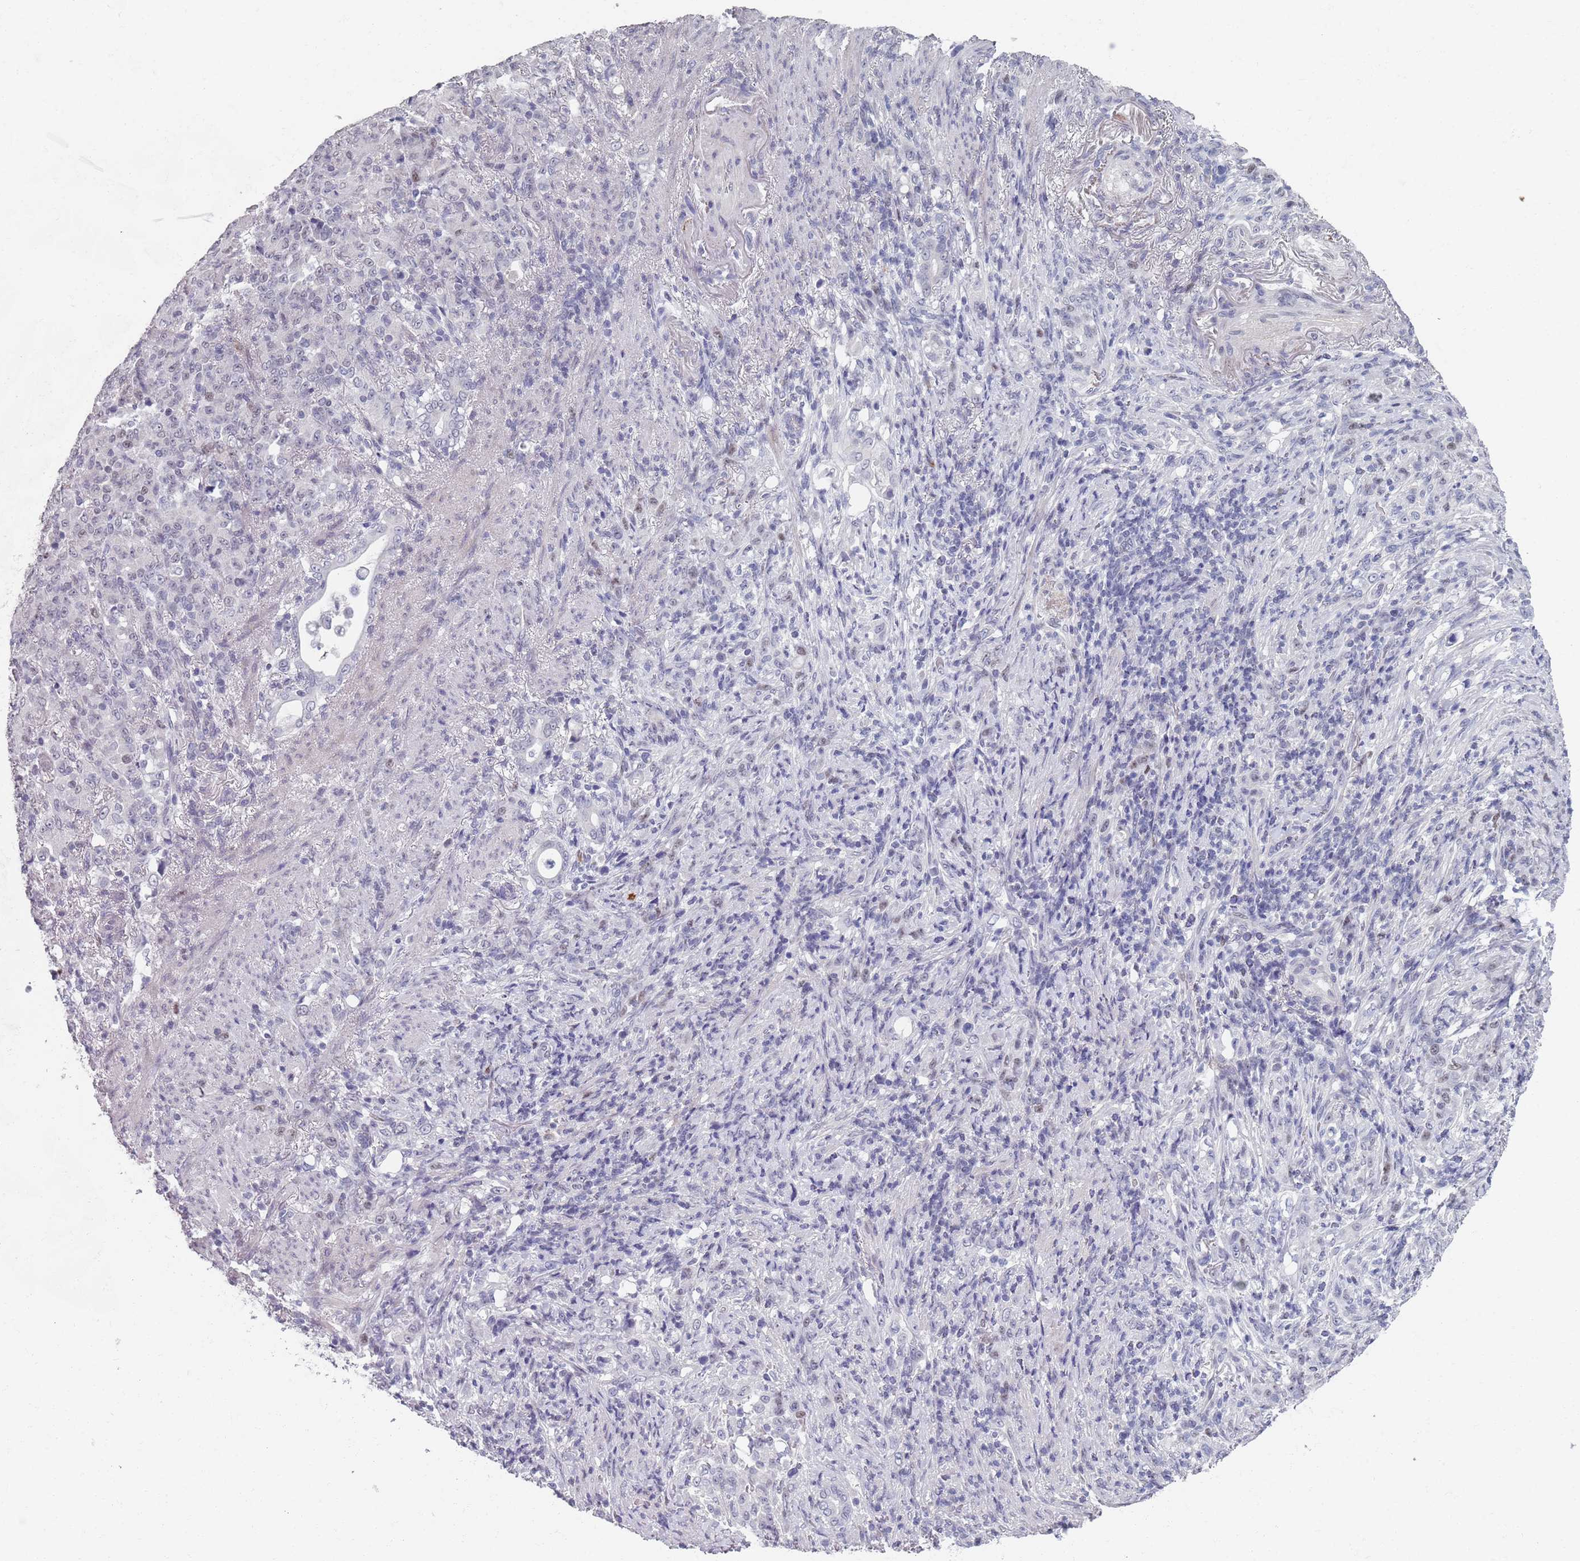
{"staining": {"intensity": "negative", "quantity": "none", "location": "none"}, "tissue": "stomach cancer", "cell_type": "Tumor cells", "image_type": "cancer", "snomed": [{"axis": "morphology", "description": "Normal tissue, NOS"}, {"axis": "morphology", "description": "Adenocarcinoma, NOS"}, {"axis": "topography", "description": "Stomach"}], "caption": "This micrograph is of stomach cancer stained with IHC to label a protein in brown with the nuclei are counter-stained blue. There is no expression in tumor cells.", "gene": "SAMD1", "patient": {"sex": "female", "age": 79}}